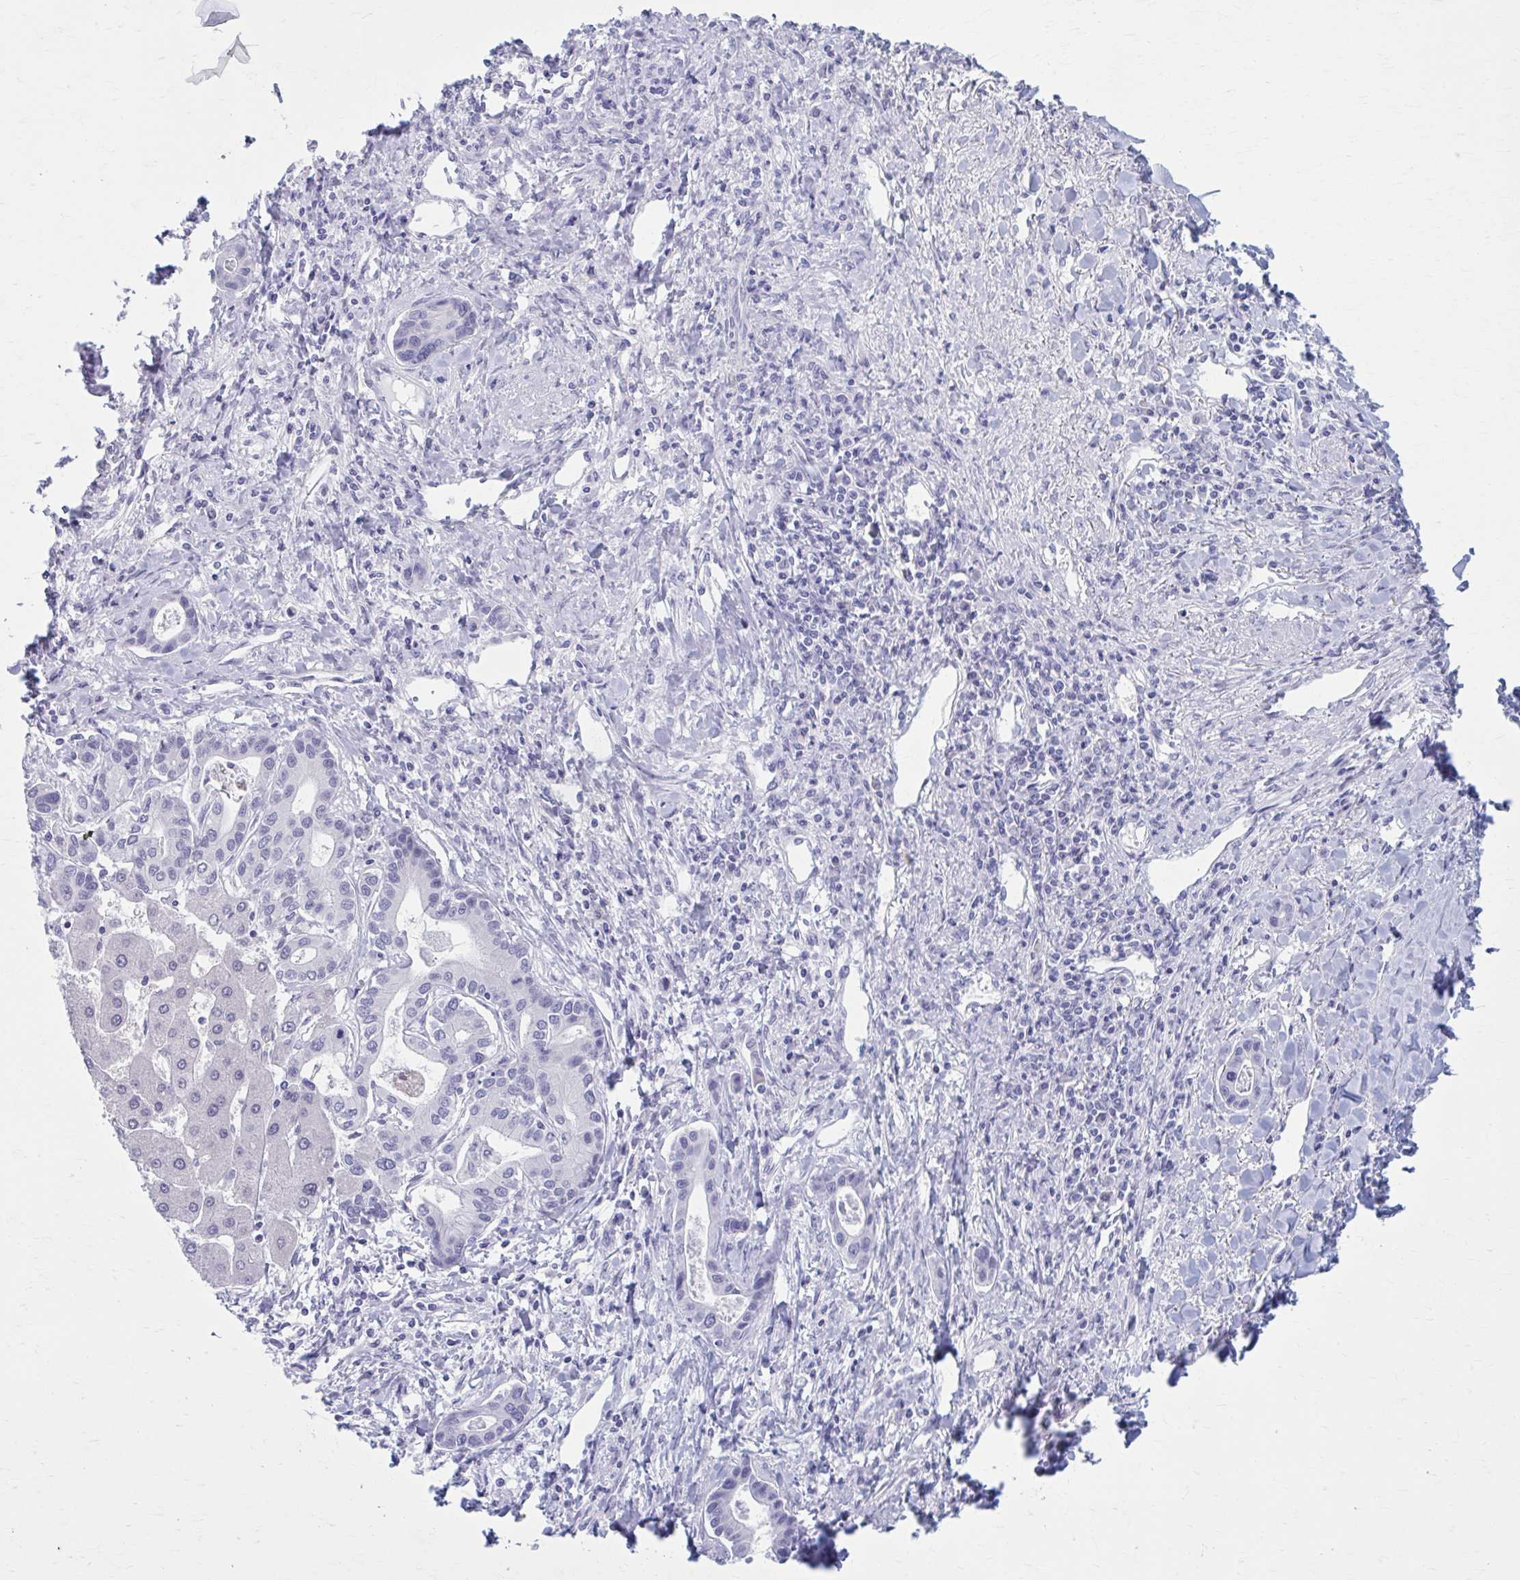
{"staining": {"intensity": "negative", "quantity": "none", "location": "none"}, "tissue": "liver cancer", "cell_type": "Tumor cells", "image_type": "cancer", "snomed": [{"axis": "morphology", "description": "Cholangiocarcinoma"}, {"axis": "topography", "description": "Liver"}], "caption": "This is an immunohistochemistry image of human liver cancer (cholangiocarcinoma). There is no staining in tumor cells.", "gene": "CCDC105", "patient": {"sex": "male", "age": 66}}